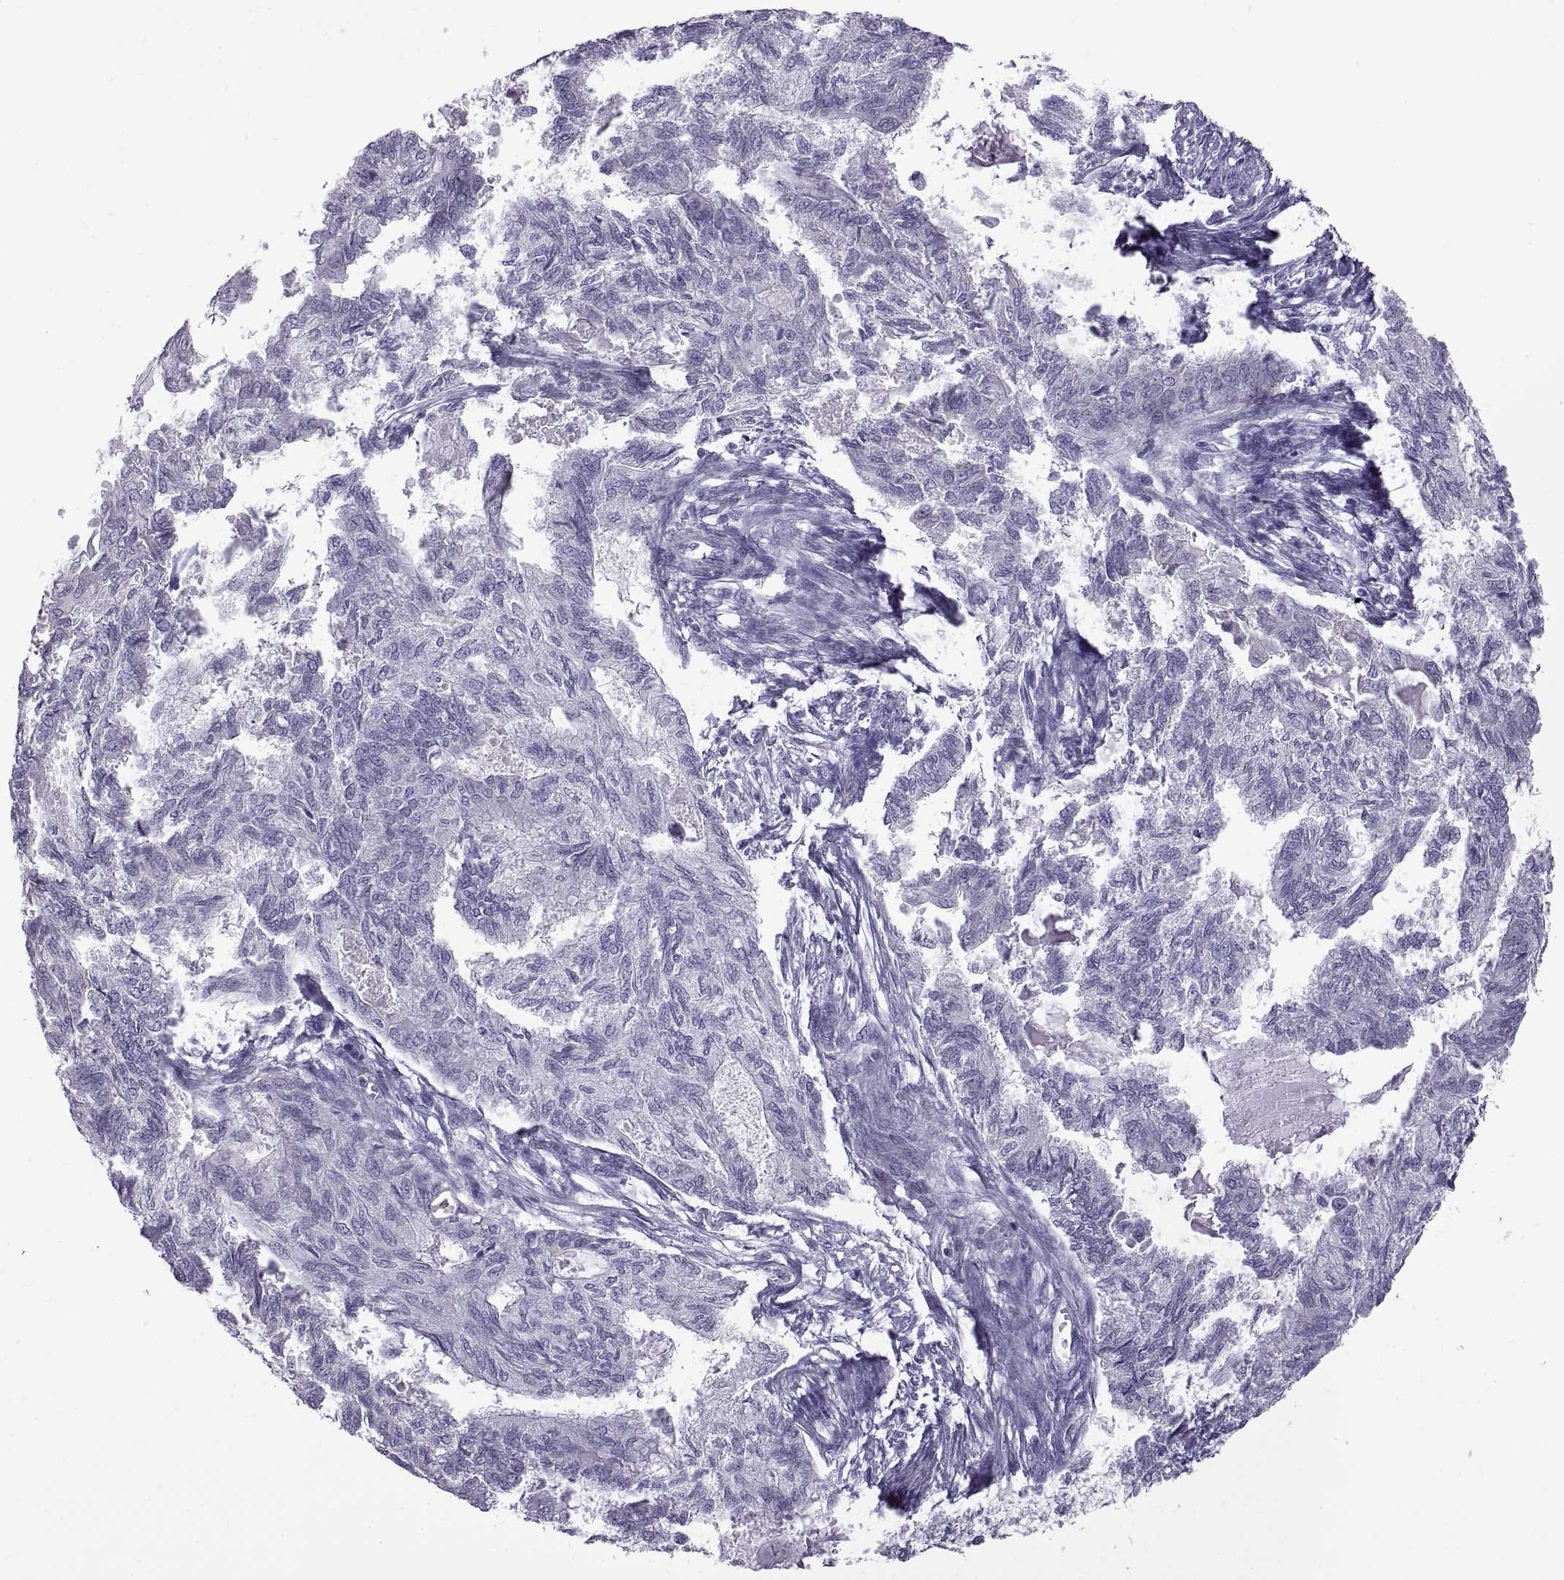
{"staining": {"intensity": "negative", "quantity": "none", "location": "none"}, "tissue": "endometrial cancer", "cell_type": "Tumor cells", "image_type": "cancer", "snomed": [{"axis": "morphology", "description": "Adenocarcinoma, NOS"}, {"axis": "topography", "description": "Endometrium"}], "caption": "Immunohistochemical staining of human endometrial cancer (adenocarcinoma) reveals no significant positivity in tumor cells.", "gene": "RDM1", "patient": {"sex": "female", "age": 86}}